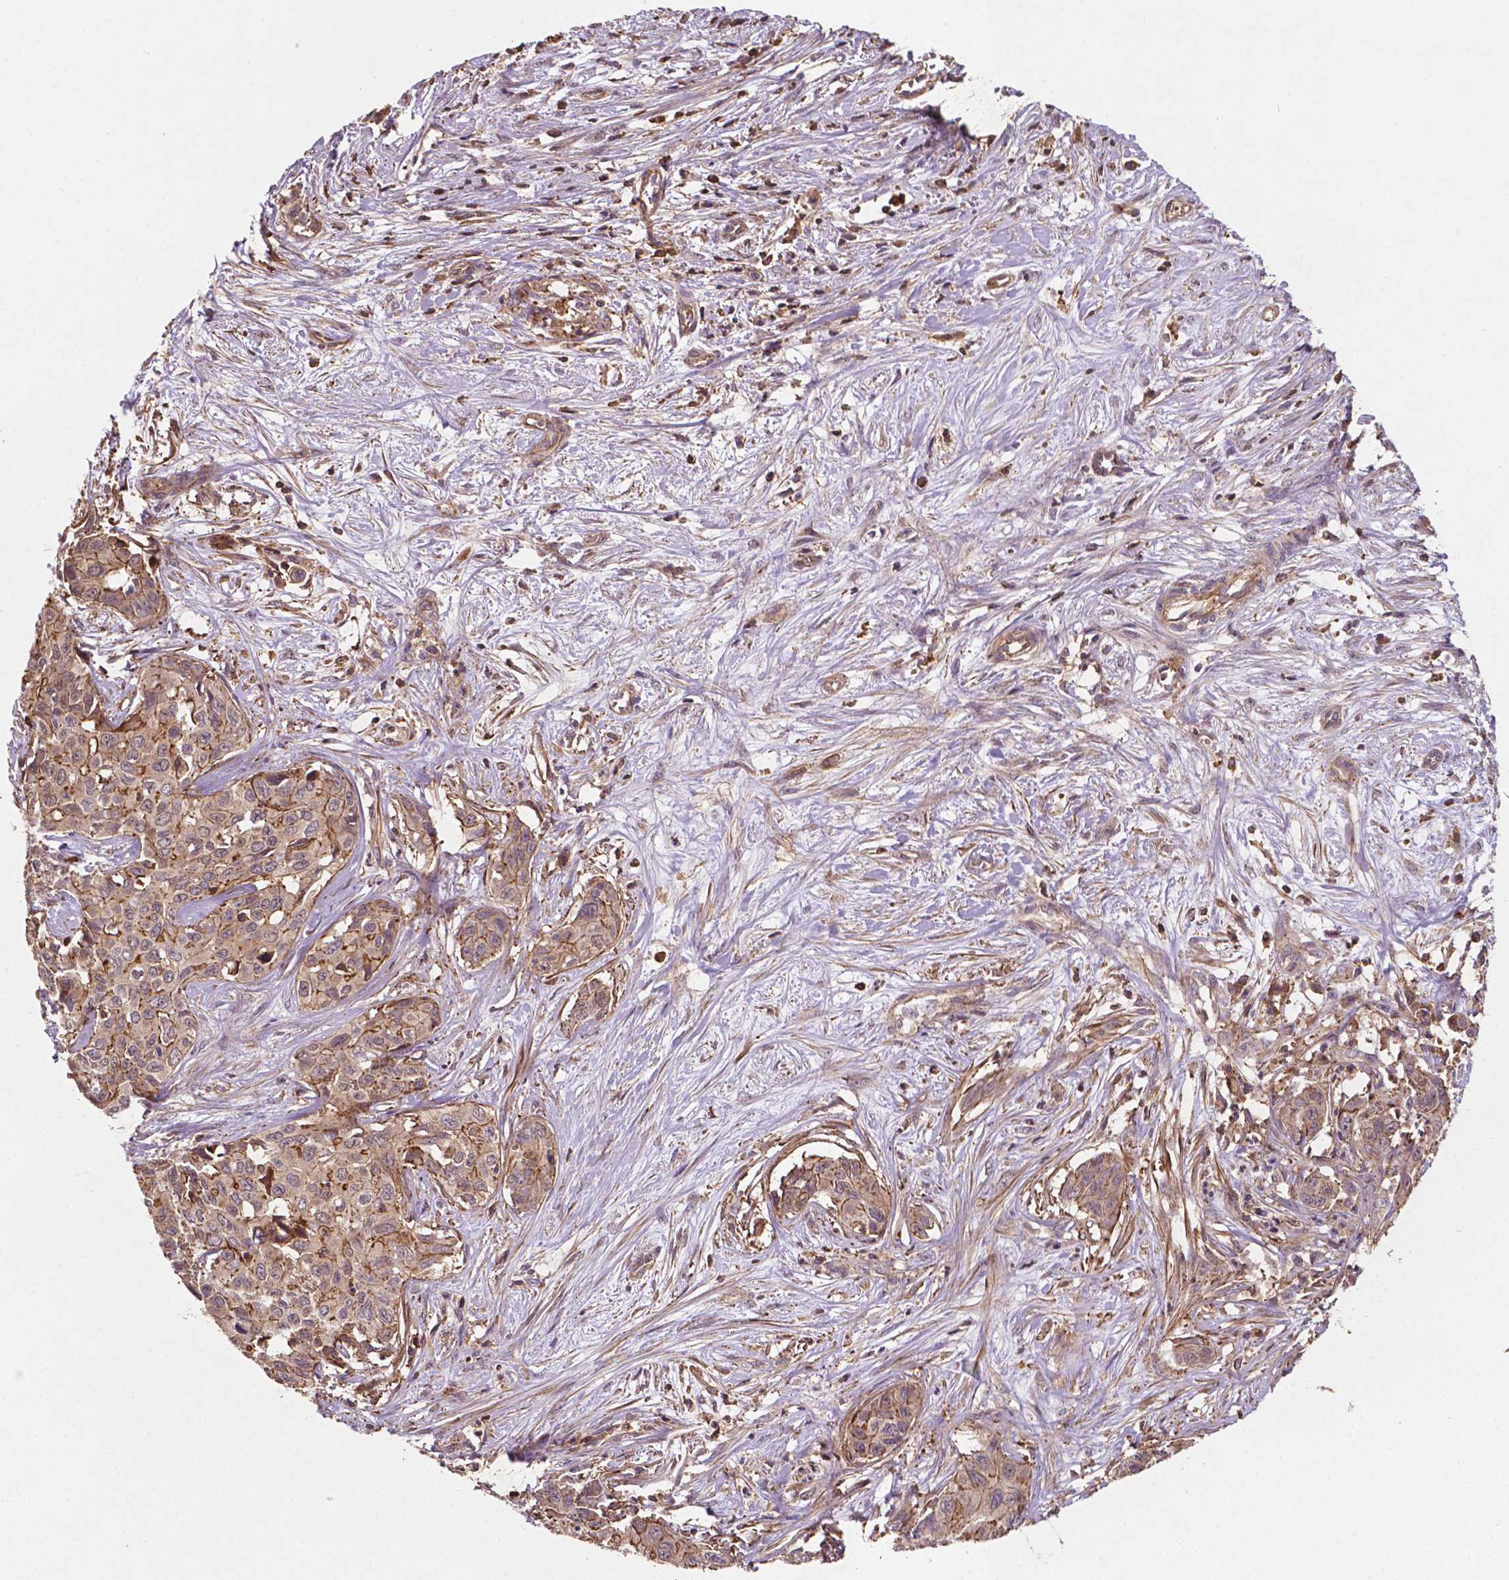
{"staining": {"intensity": "moderate", "quantity": ">75%", "location": "cytoplasmic/membranous"}, "tissue": "liver cancer", "cell_type": "Tumor cells", "image_type": "cancer", "snomed": [{"axis": "morphology", "description": "Cholangiocarcinoma"}, {"axis": "topography", "description": "Liver"}], "caption": "Approximately >75% of tumor cells in human cholangiocarcinoma (liver) display moderate cytoplasmic/membranous protein staining as visualized by brown immunohistochemical staining.", "gene": "ZMYND19", "patient": {"sex": "female", "age": 65}}